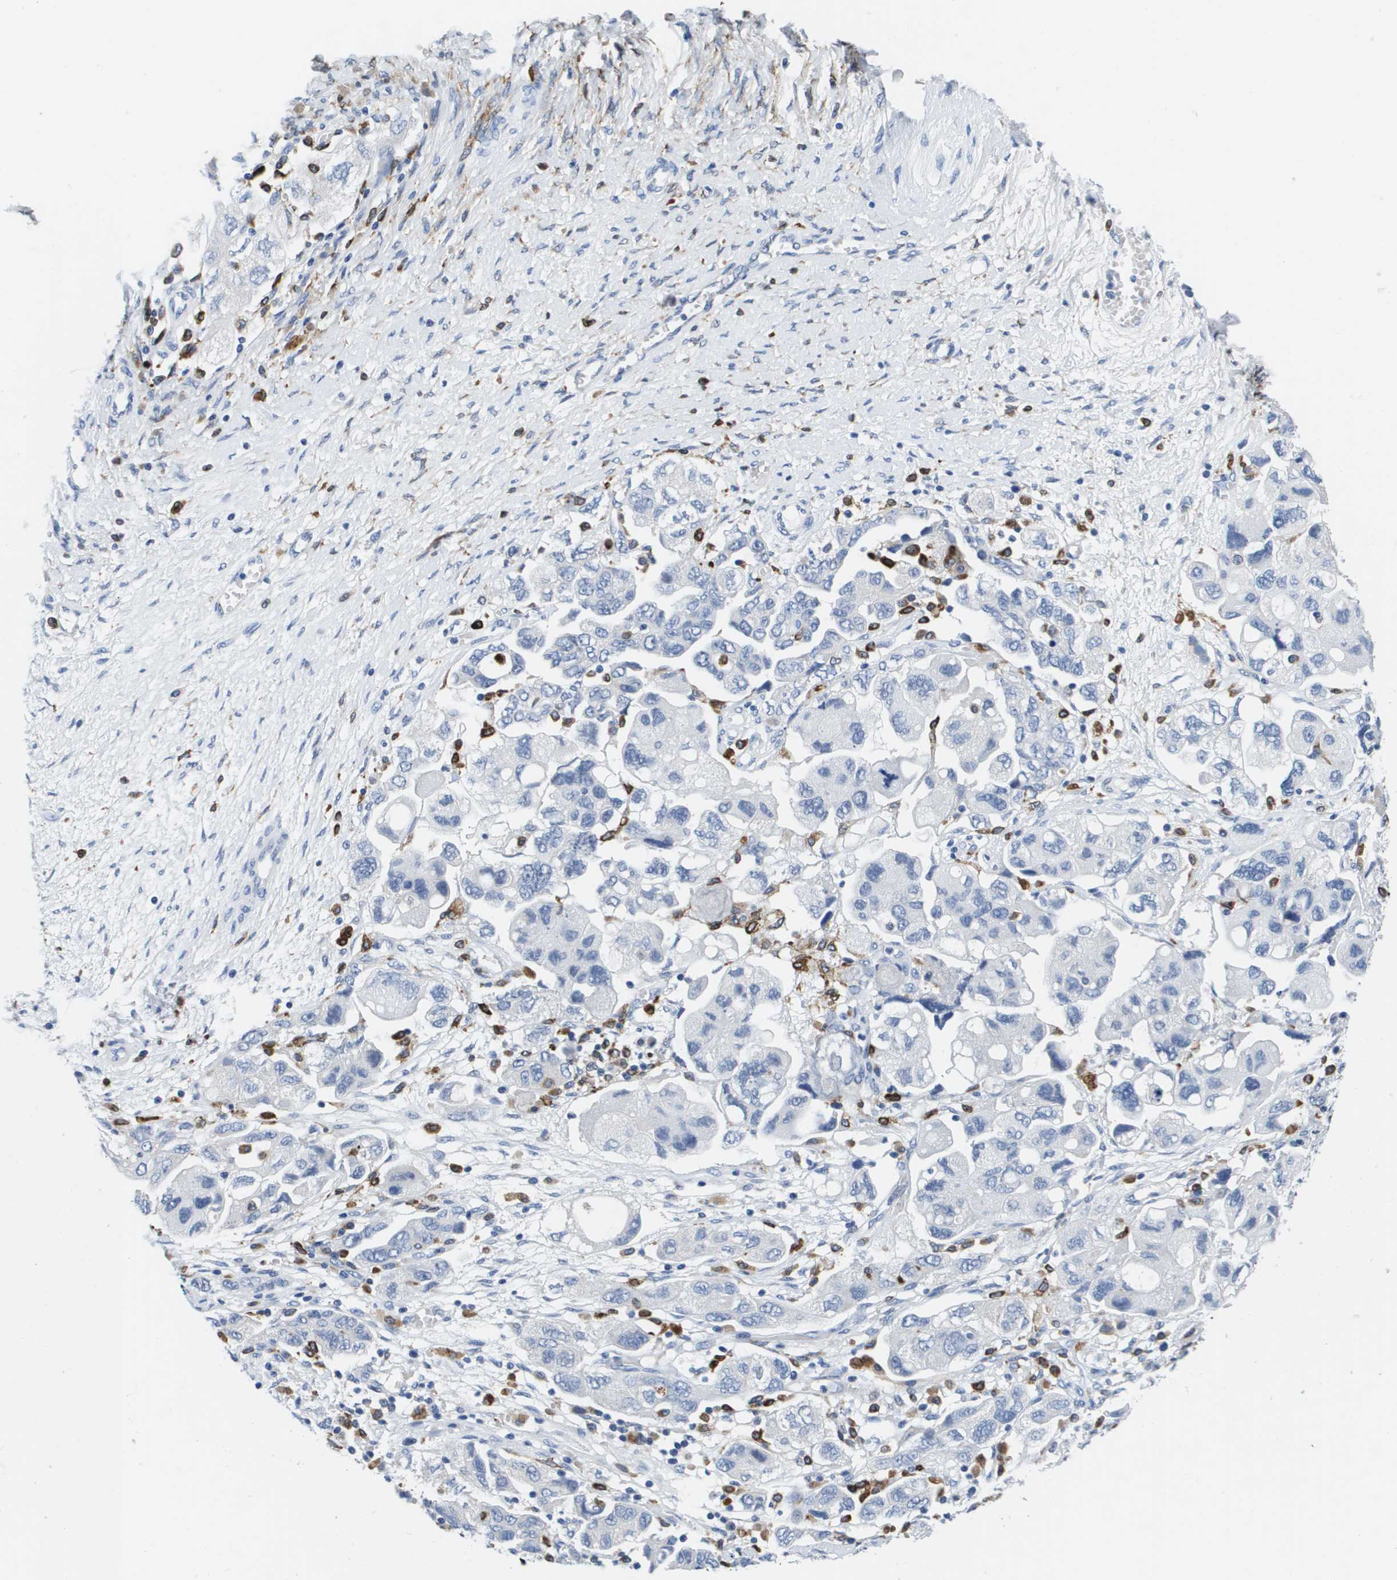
{"staining": {"intensity": "negative", "quantity": "none", "location": "none"}, "tissue": "ovarian cancer", "cell_type": "Tumor cells", "image_type": "cancer", "snomed": [{"axis": "morphology", "description": "Carcinoma, NOS"}, {"axis": "morphology", "description": "Cystadenocarcinoma, serous, NOS"}, {"axis": "topography", "description": "Ovary"}], "caption": "DAB immunohistochemical staining of human carcinoma (ovarian) exhibits no significant positivity in tumor cells.", "gene": "HMOX1", "patient": {"sex": "female", "age": 69}}